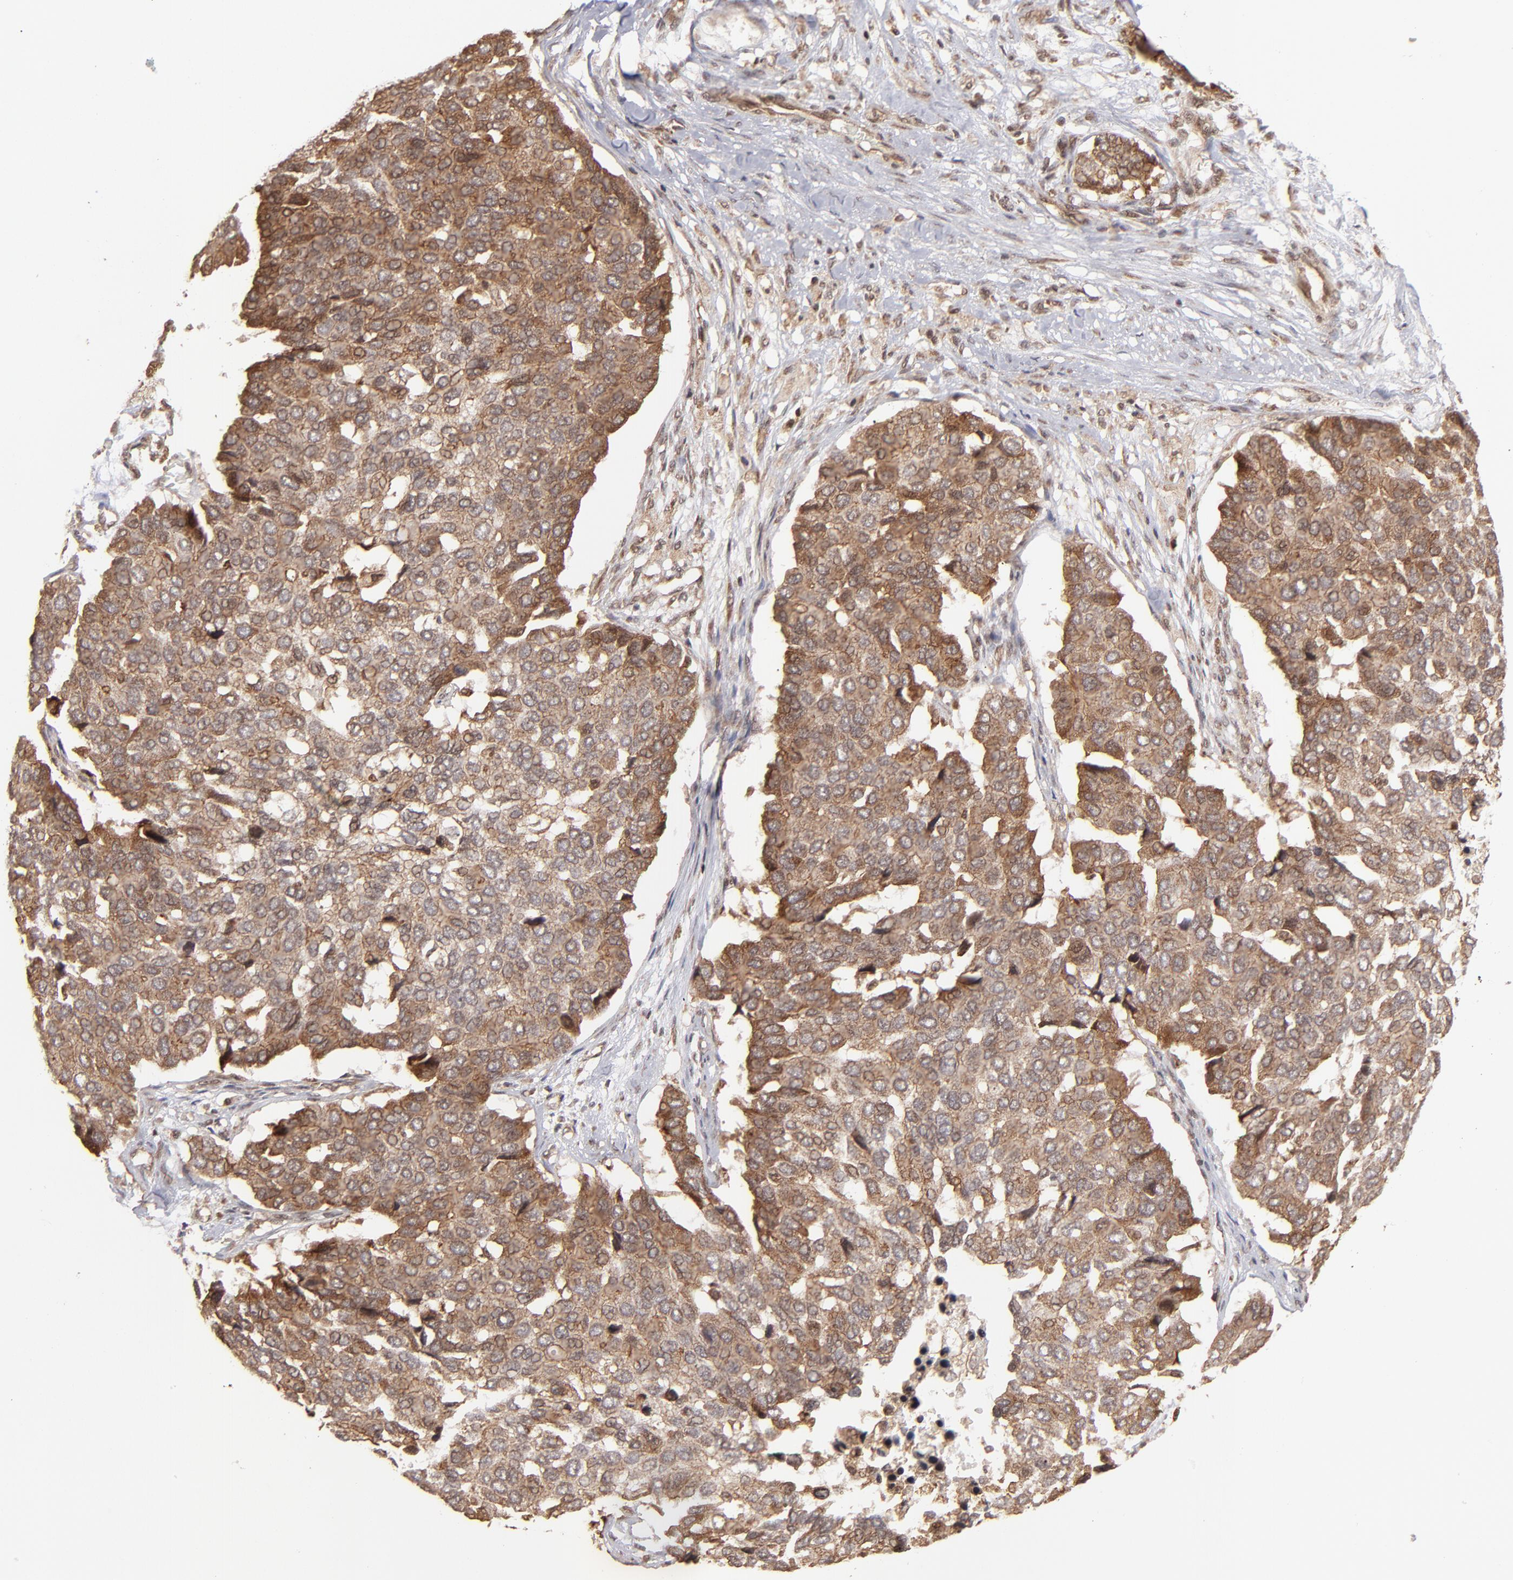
{"staining": {"intensity": "strong", "quantity": ">75%", "location": "cytoplasmic/membranous,nuclear"}, "tissue": "pancreatic cancer", "cell_type": "Tumor cells", "image_type": "cancer", "snomed": [{"axis": "morphology", "description": "Adenocarcinoma, NOS"}, {"axis": "topography", "description": "Pancreas"}], "caption": "Immunohistochemical staining of pancreatic cancer demonstrates high levels of strong cytoplasmic/membranous and nuclear positivity in approximately >75% of tumor cells. (brown staining indicates protein expression, while blue staining denotes nuclei).", "gene": "RGS6", "patient": {"sex": "male", "age": 50}}